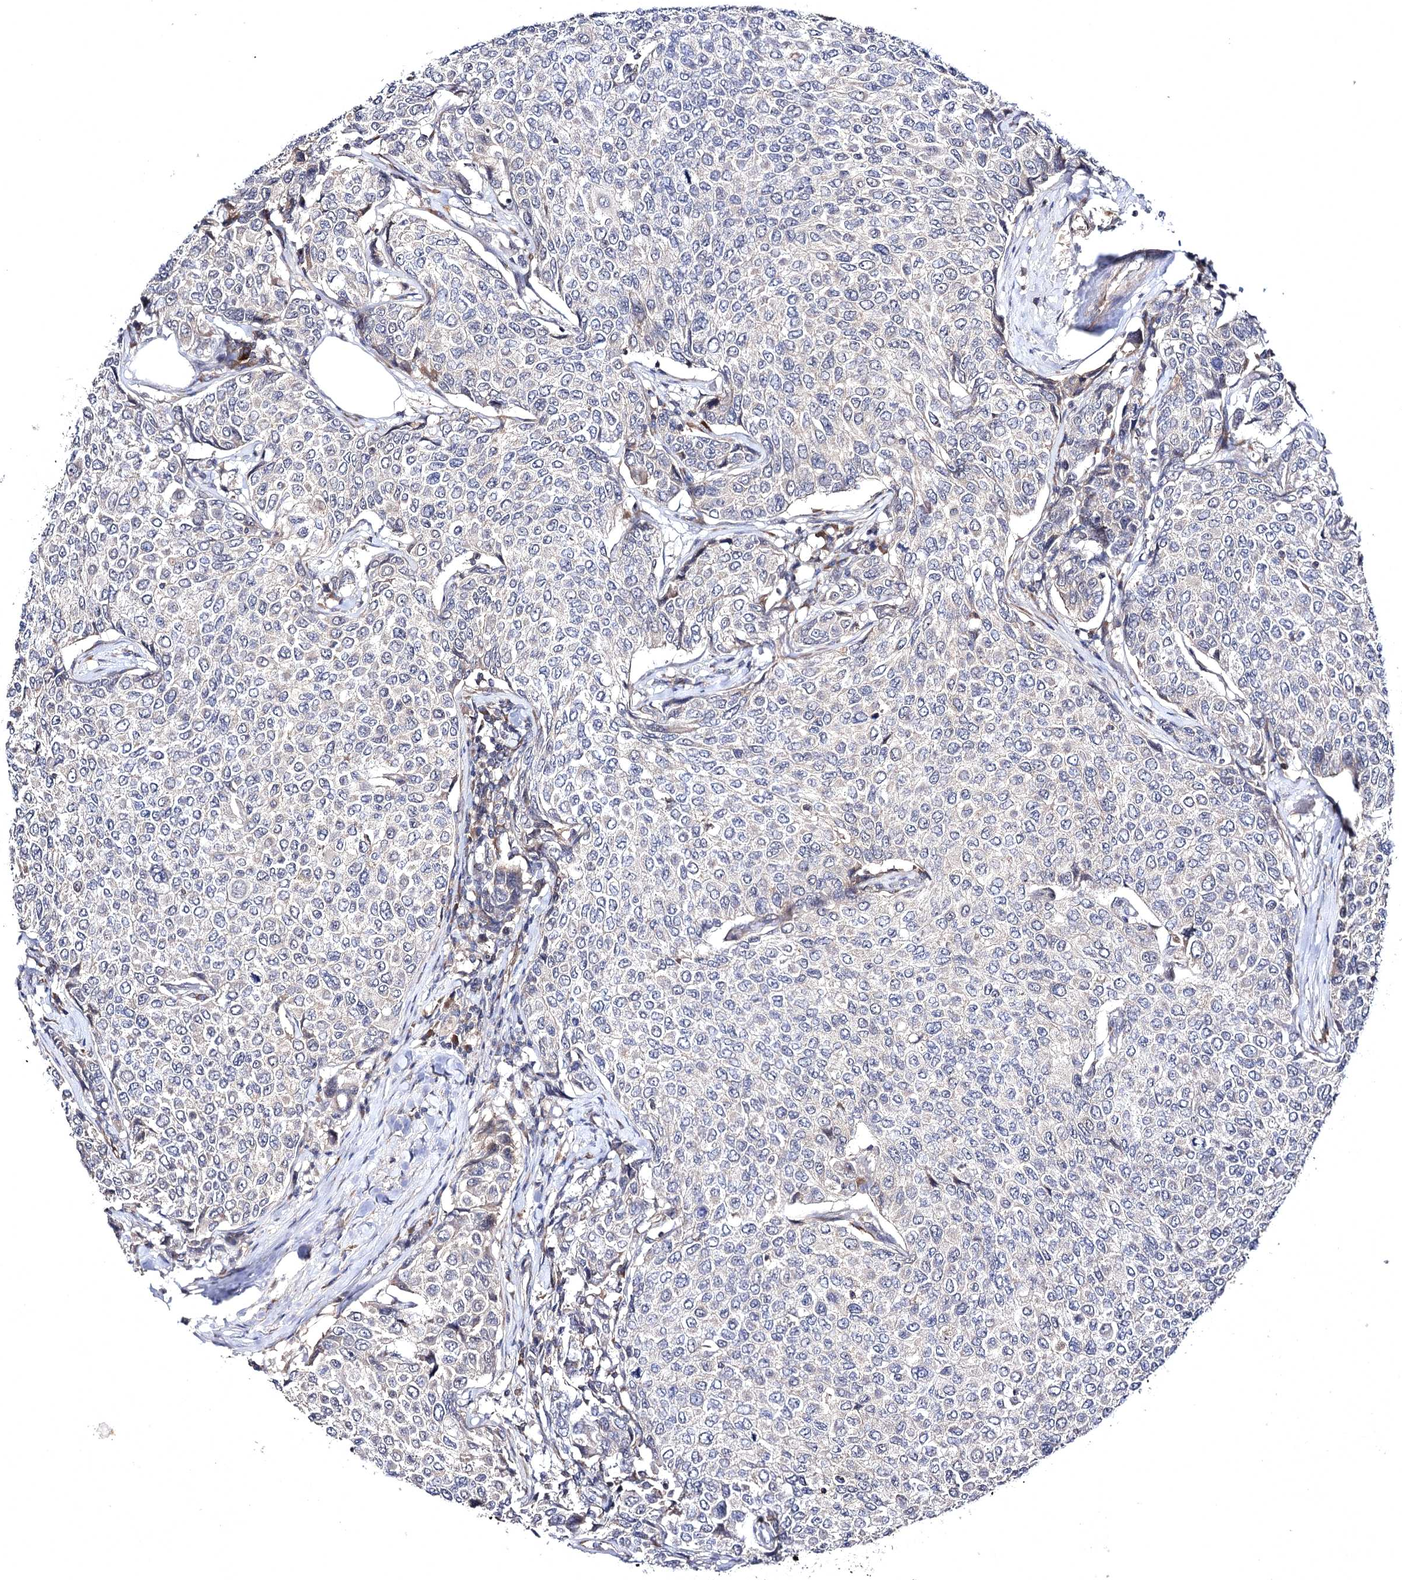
{"staining": {"intensity": "negative", "quantity": "none", "location": "none"}, "tissue": "breast cancer", "cell_type": "Tumor cells", "image_type": "cancer", "snomed": [{"axis": "morphology", "description": "Duct carcinoma"}, {"axis": "topography", "description": "Breast"}], "caption": "Tumor cells show no significant staining in breast cancer (invasive ductal carcinoma).", "gene": "BCR", "patient": {"sex": "female", "age": 55}}